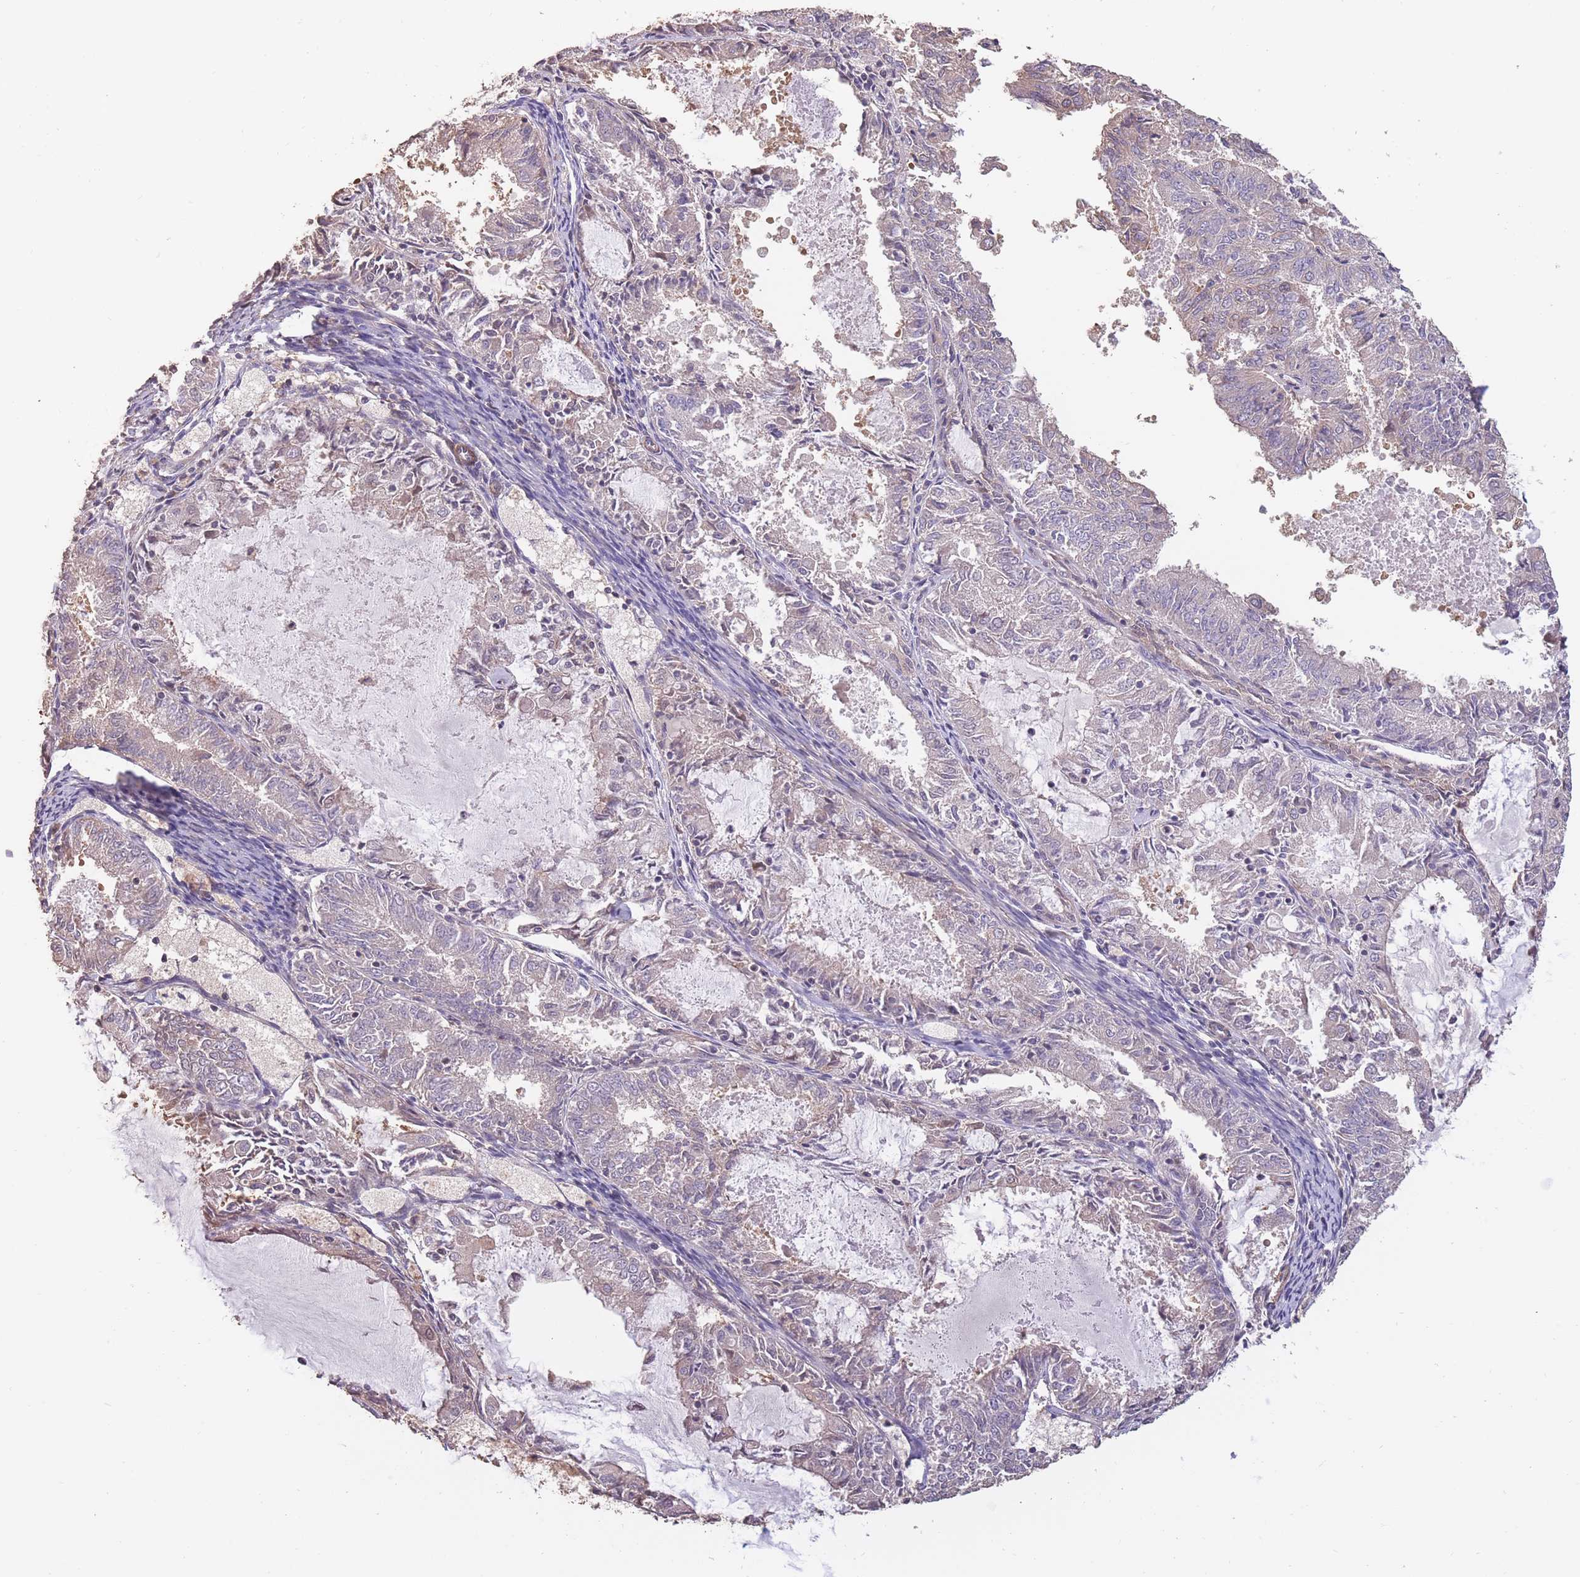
{"staining": {"intensity": "negative", "quantity": "none", "location": "none"}, "tissue": "endometrial cancer", "cell_type": "Tumor cells", "image_type": "cancer", "snomed": [{"axis": "morphology", "description": "Adenocarcinoma, NOS"}, {"axis": "topography", "description": "Endometrium"}], "caption": "This histopathology image is of endometrial cancer (adenocarcinoma) stained with IHC to label a protein in brown with the nuclei are counter-stained blue. There is no positivity in tumor cells.", "gene": "NLRC4", "patient": {"sex": "female", "age": 57}}